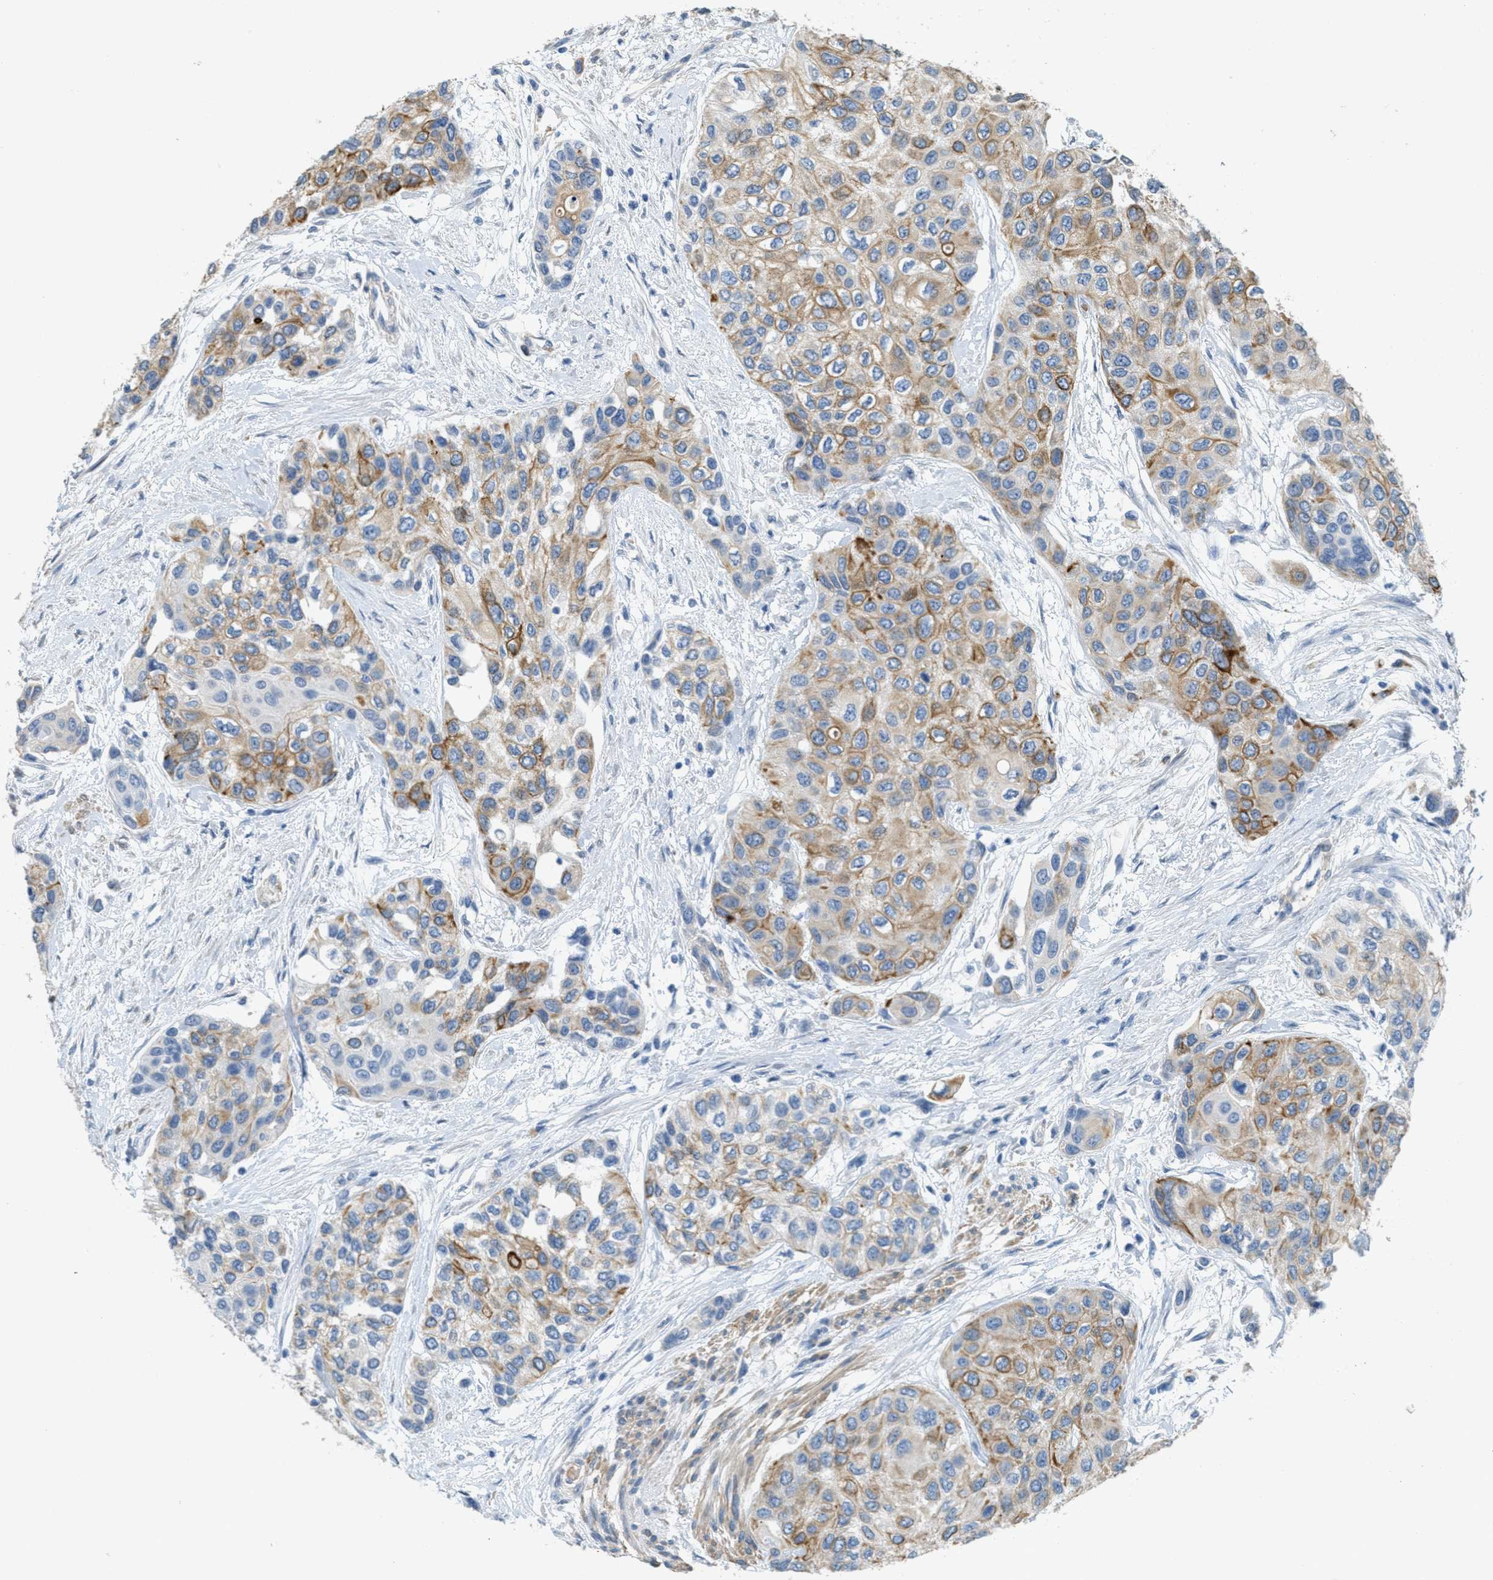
{"staining": {"intensity": "moderate", "quantity": ">75%", "location": "cytoplasmic/membranous"}, "tissue": "urothelial cancer", "cell_type": "Tumor cells", "image_type": "cancer", "snomed": [{"axis": "morphology", "description": "Urothelial carcinoma, High grade"}, {"axis": "topography", "description": "Urinary bladder"}], "caption": "Brown immunohistochemical staining in human urothelial cancer displays moderate cytoplasmic/membranous staining in about >75% of tumor cells.", "gene": "MRS2", "patient": {"sex": "female", "age": 56}}